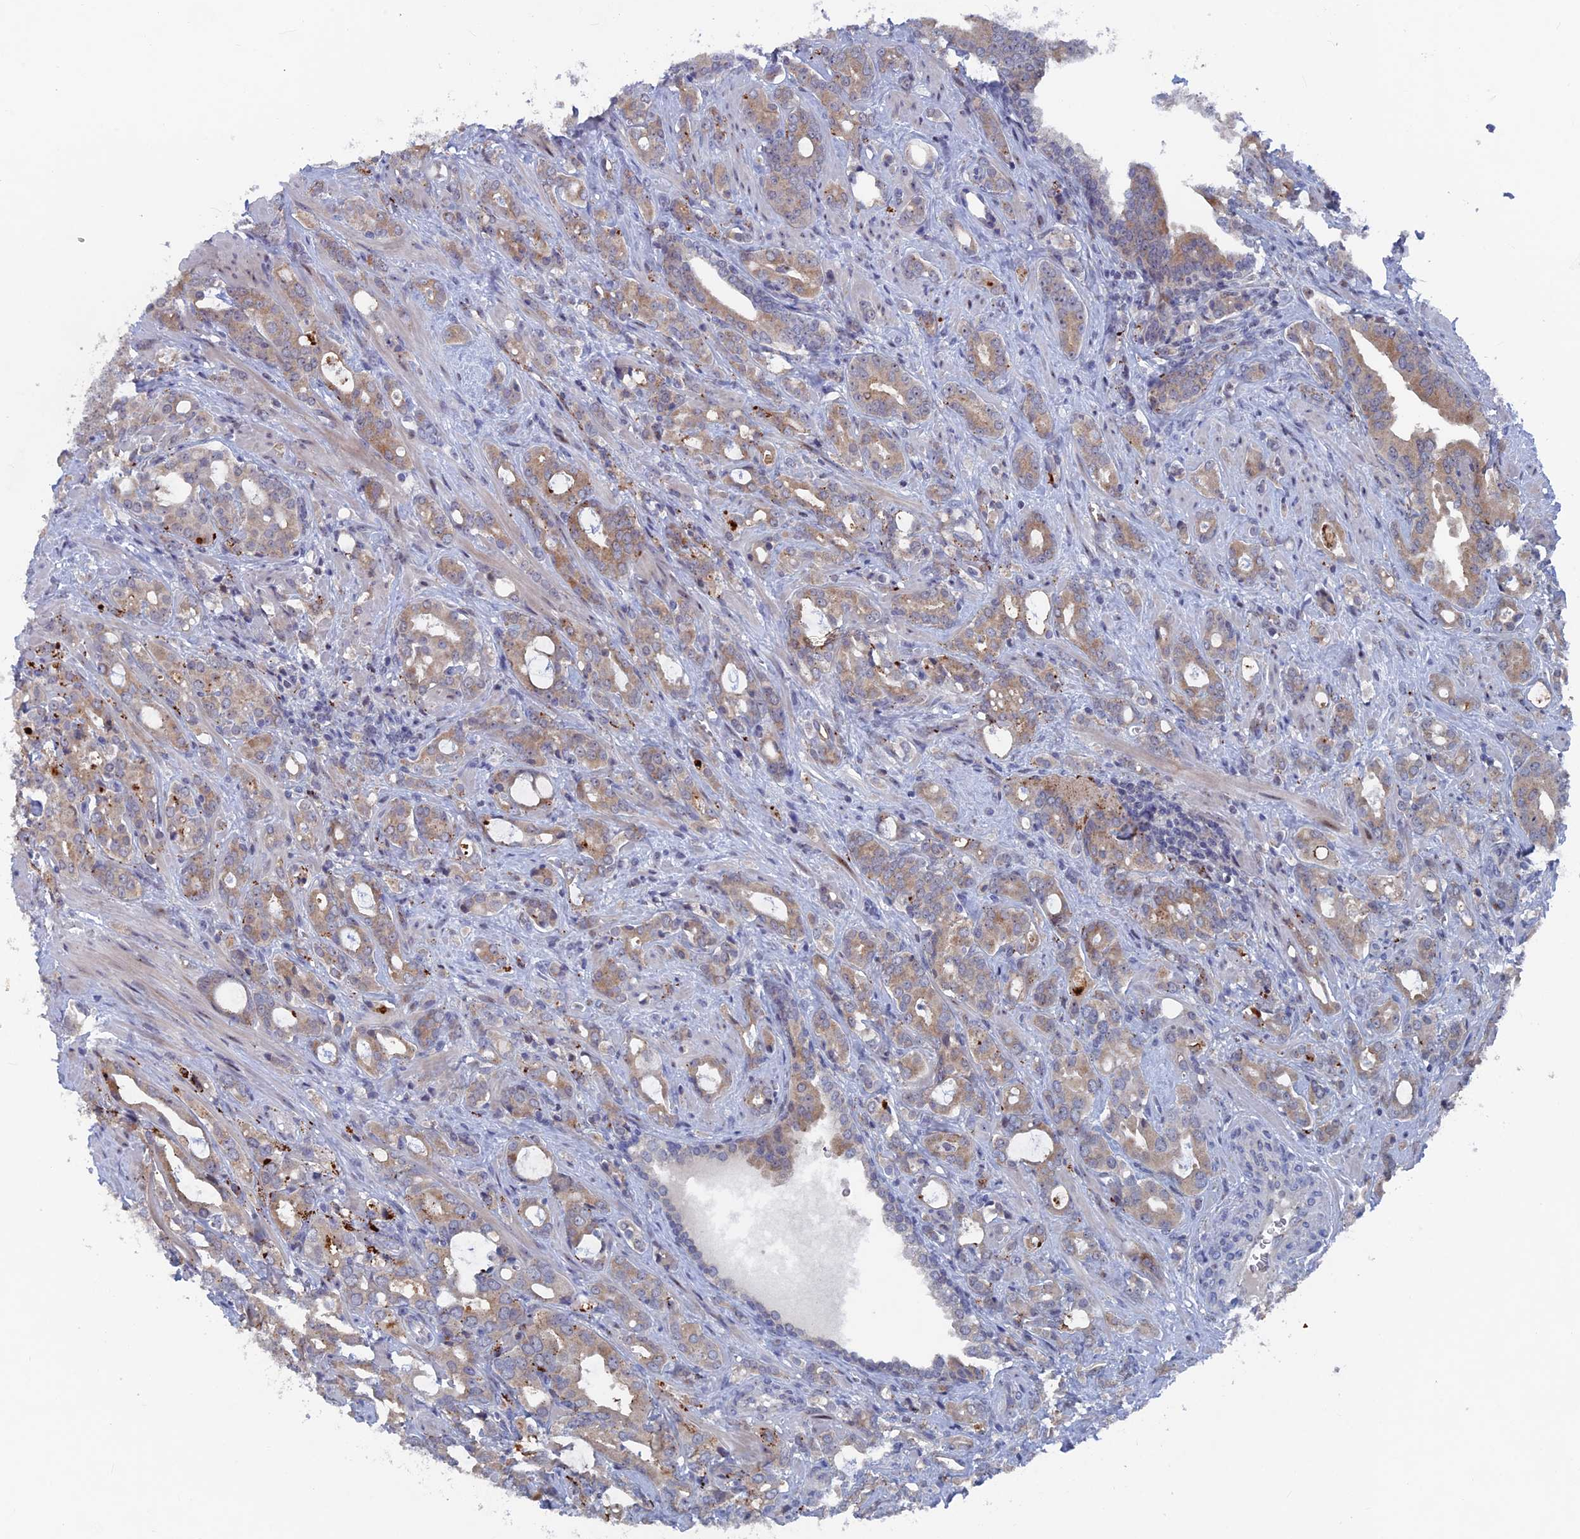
{"staining": {"intensity": "moderate", "quantity": ">75%", "location": "cytoplasmic/membranous"}, "tissue": "prostate cancer", "cell_type": "Tumor cells", "image_type": "cancer", "snomed": [{"axis": "morphology", "description": "Adenocarcinoma, High grade"}, {"axis": "topography", "description": "Prostate"}], "caption": "Prostate cancer stained for a protein displays moderate cytoplasmic/membranous positivity in tumor cells.", "gene": "SH3D21", "patient": {"sex": "male", "age": 72}}